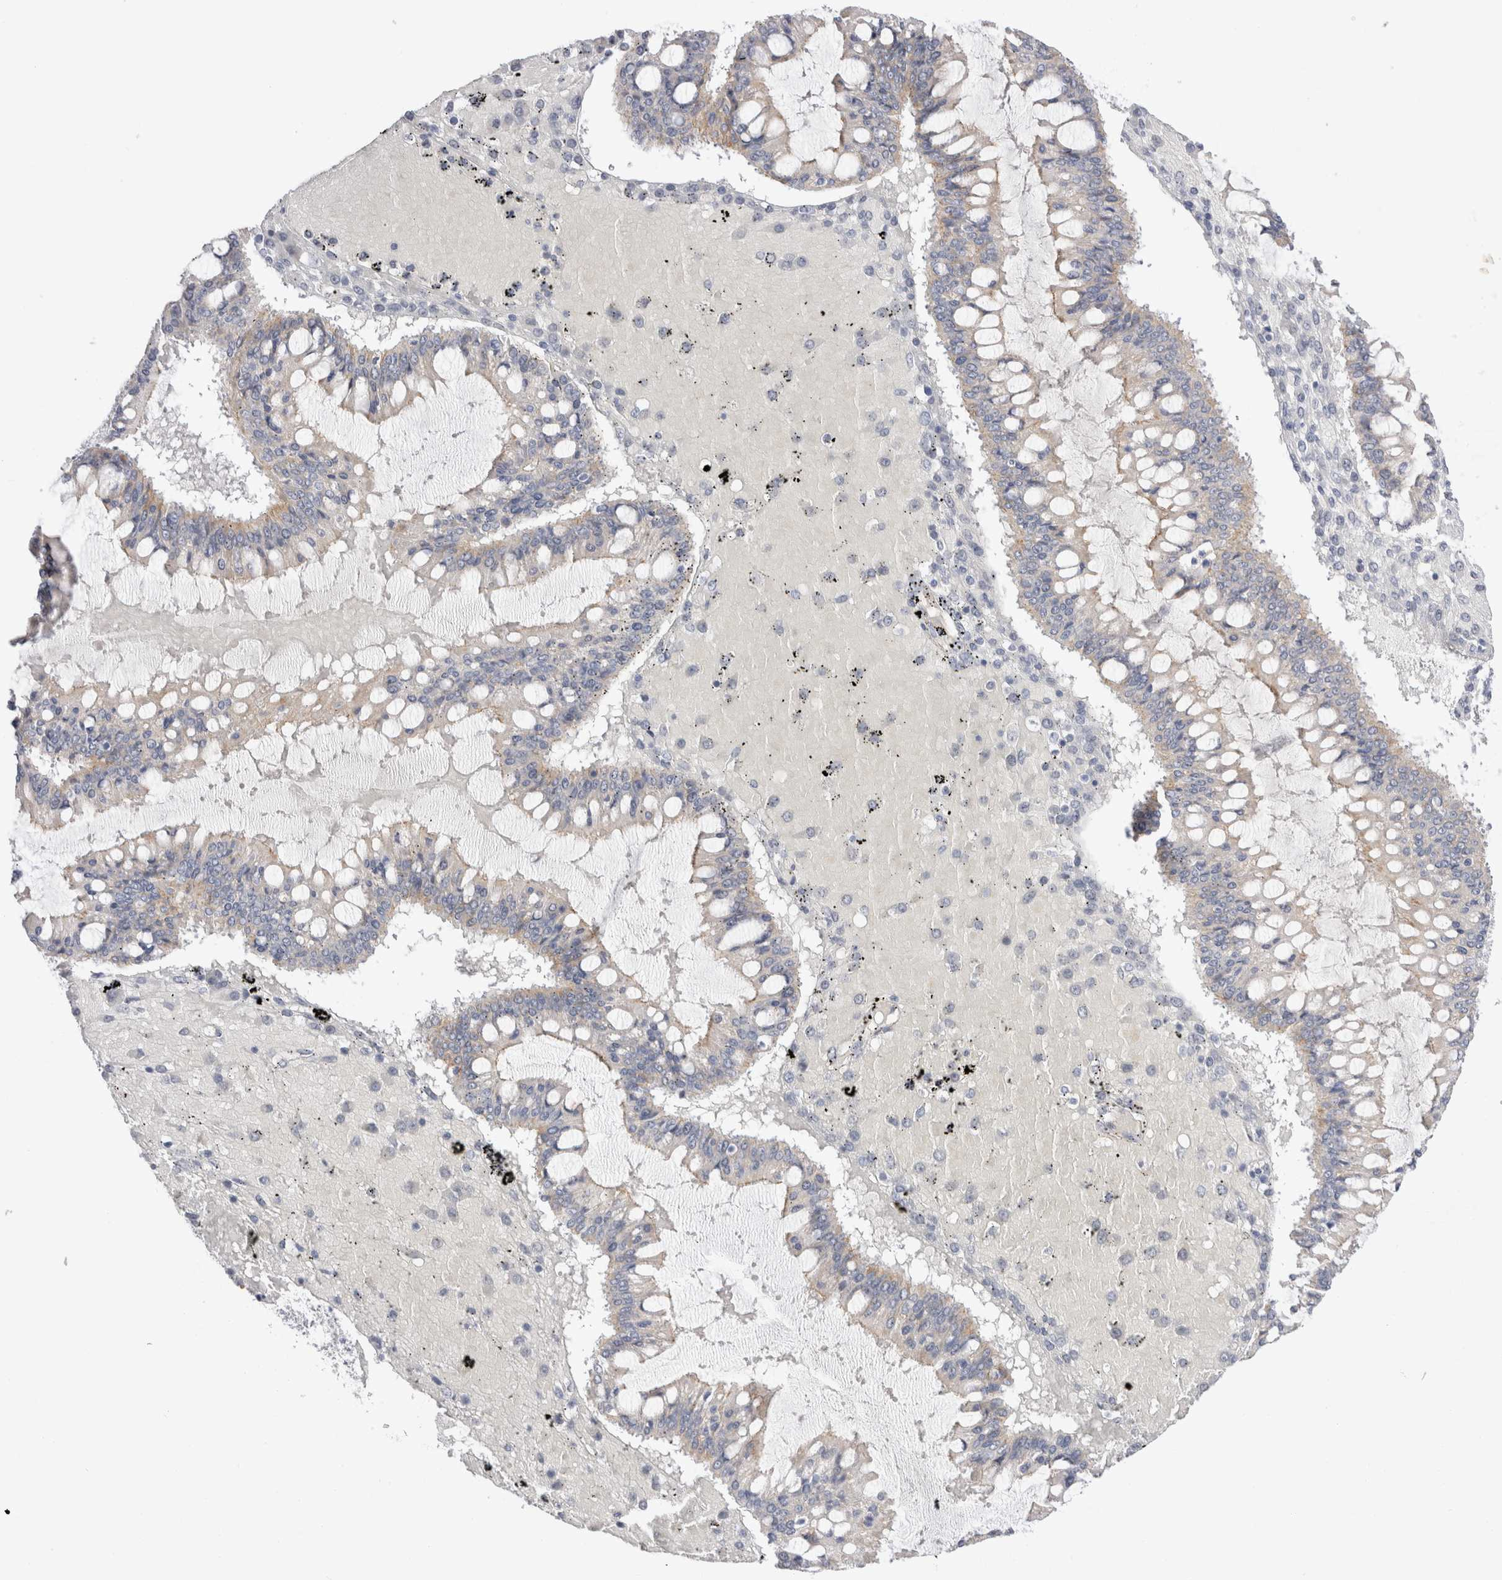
{"staining": {"intensity": "weak", "quantity": "<25%", "location": "cytoplasmic/membranous"}, "tissue": "ovarian cancer", "cell_type": "Tumor cells", "image_type": "cancer", "snomed": [{"axis": "morphology", "description": "Cystadenocarcinoma, mucinous, NOS"}, {"axis": "topography", "description": "Ovary"}], "caption": "The immunohistochemistry image has no significant expression in tumor cells of mucinous cystadenocarcinoma (ovarian) tissue.", "gene": "SPINK2", "patient": {"sex": "female", "age": 73}}